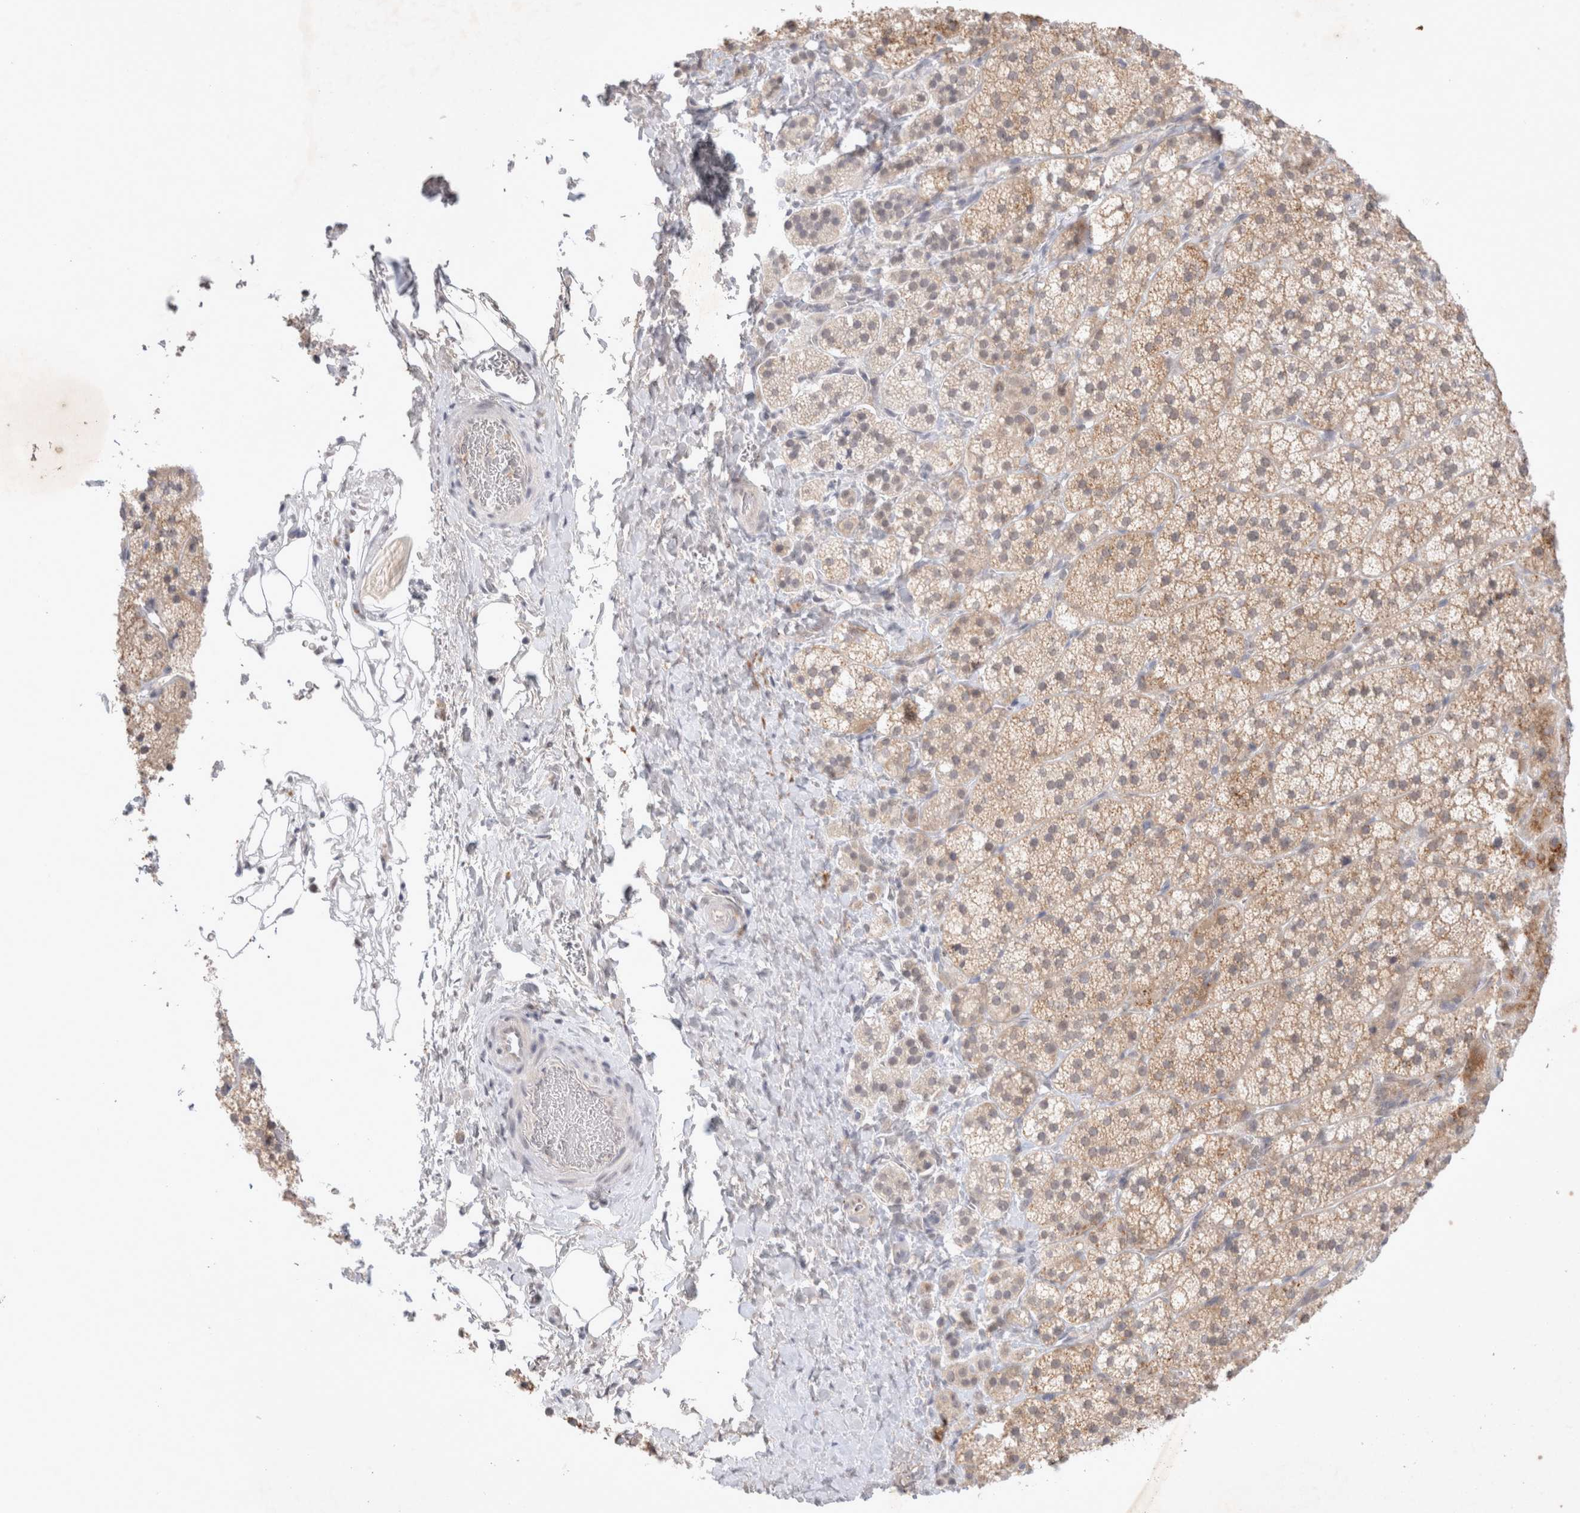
{"staining": {"intensity": "moderate", "quantity": "25%-75%", "location": "cytoplasmic/membranous"}, "tissue": "adrenal gland", "cell_type": "Glandular cells", "image_type": "normal", "snomed": [{"axis": "morphology", "description": "Normal tissue, NOS"}, {"axis": "topography", "description": "Adrenal gland"}], "caption": "This micrograph shows immunohistochemistry (IHC) staining of benign human adrenal gland, with medium moderate cytoplasmic/membranous positivity in approximately 25%-75% of glandular cells.", "gene": "FBXO42", "patient": {"sex": "female", "age": 44}}